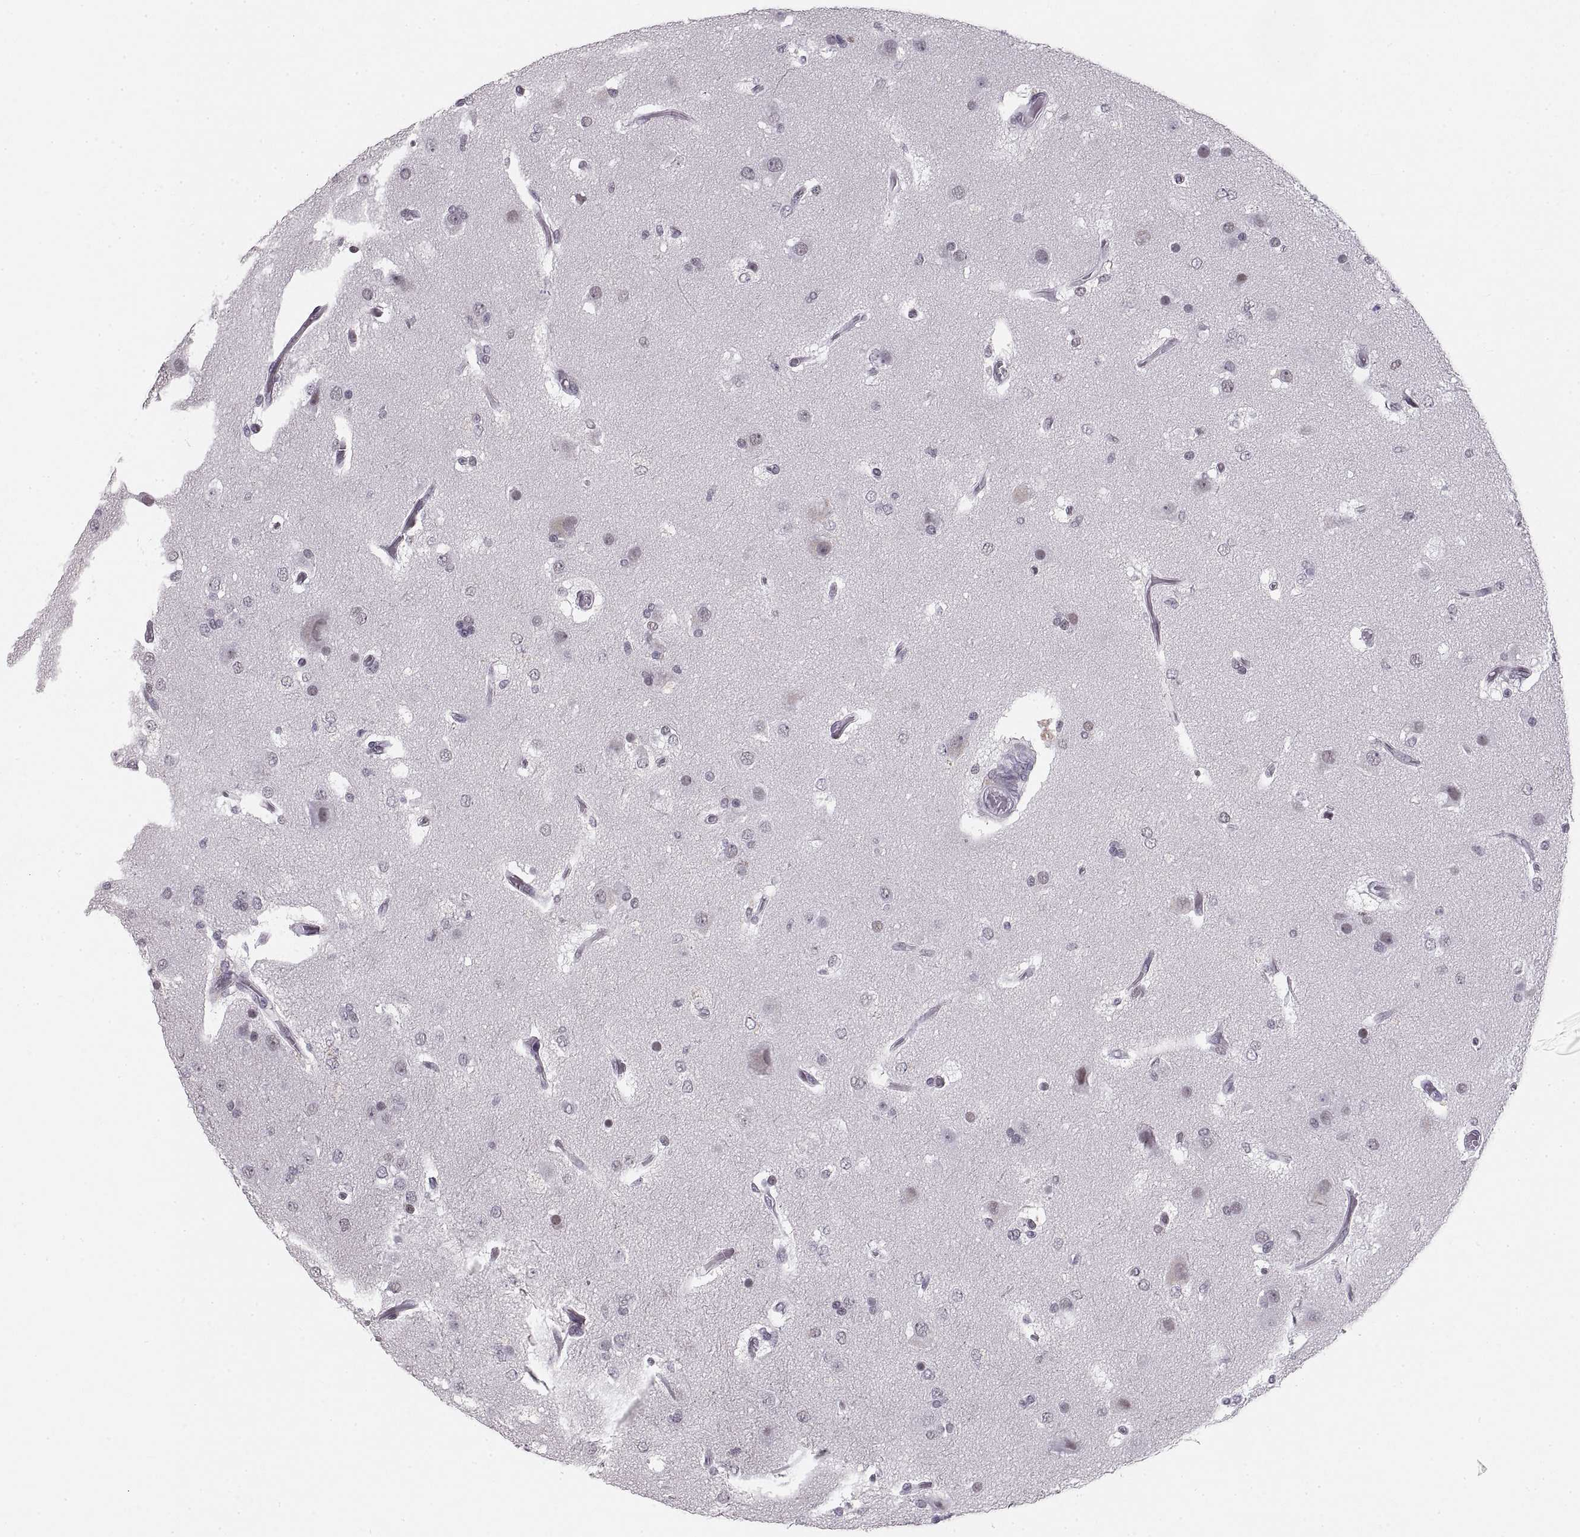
{"staining": {"intensity": "weak", "quantity": "<25%", "location": "nuclear"}, "tissue": "glioma", "cell_type": "Tumor cells", "image_type": "cancer", "snomed": [{"axis": "morphology", "description": "Glioma, malignant, High grade"}, {"axis": "topography", "description": "Brain"}], "caption": "This is an immunohistochemistry (IHC) photomicrograph of high-grade glioma (malignant). There is no expression in tumor cells.", "gene": "NANOS3", "patient": {"sex": "female", "age": 63}}